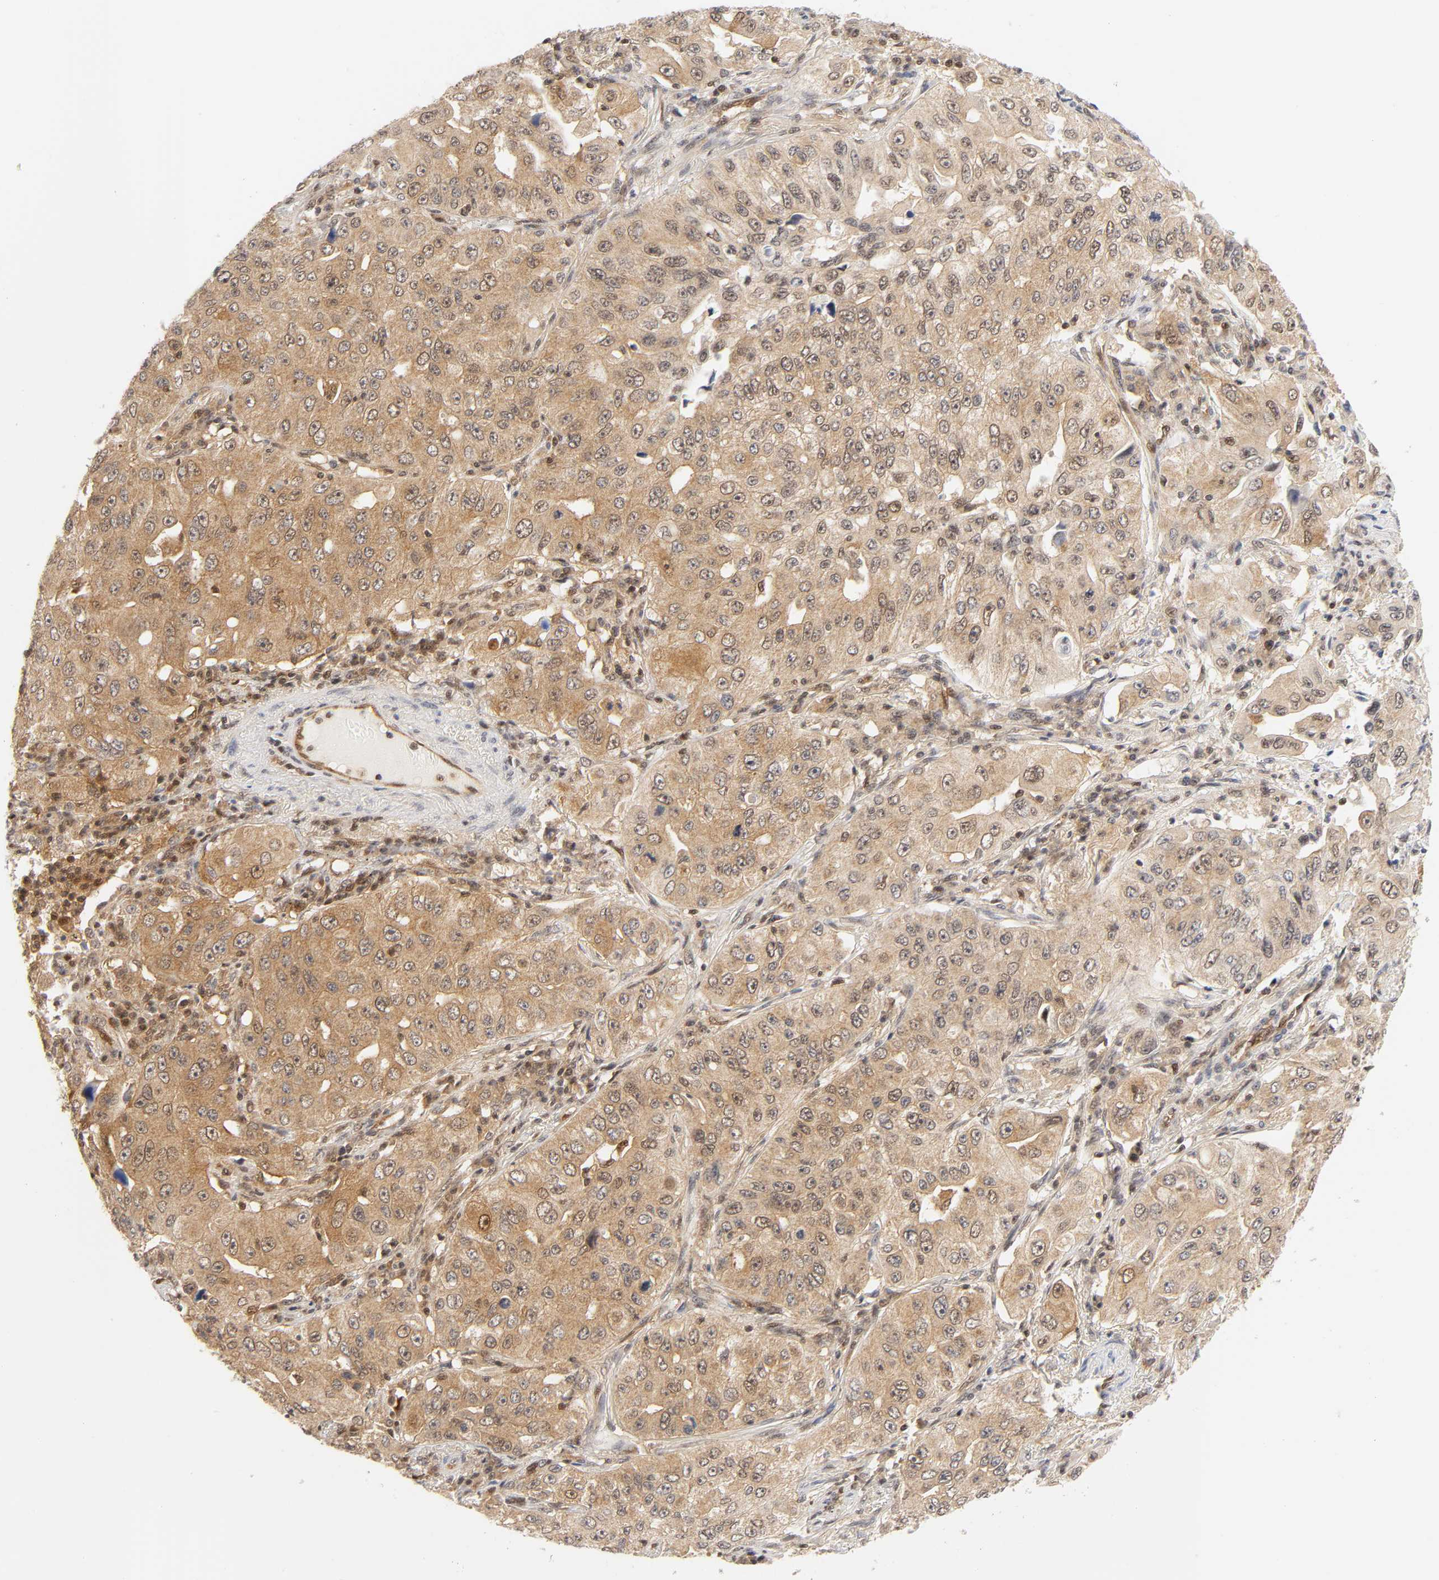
{"staining": {"intensity": "weak", "quantity": ">75%", "location": "cytoplasmic/membranous,nuclear"}, "tissue": "lung cancer", "cell_type": "Tumor cells", "image_type": "cancer", "snomed": [{"axis": "morphology", "description": "Adenocarcinoma, NOS"}, {"axis": "topography", "description": "Lung"}], "caption": "An image showing weak cytoplasmic/membranous and nuclear expression in approximately >75% of tumor cells in lung cancer (adenocarcinoma), as visualized by brown immunohistochemical staining.", "gene": "CDC37", "patient": {"sex": "male", "age": 84}}